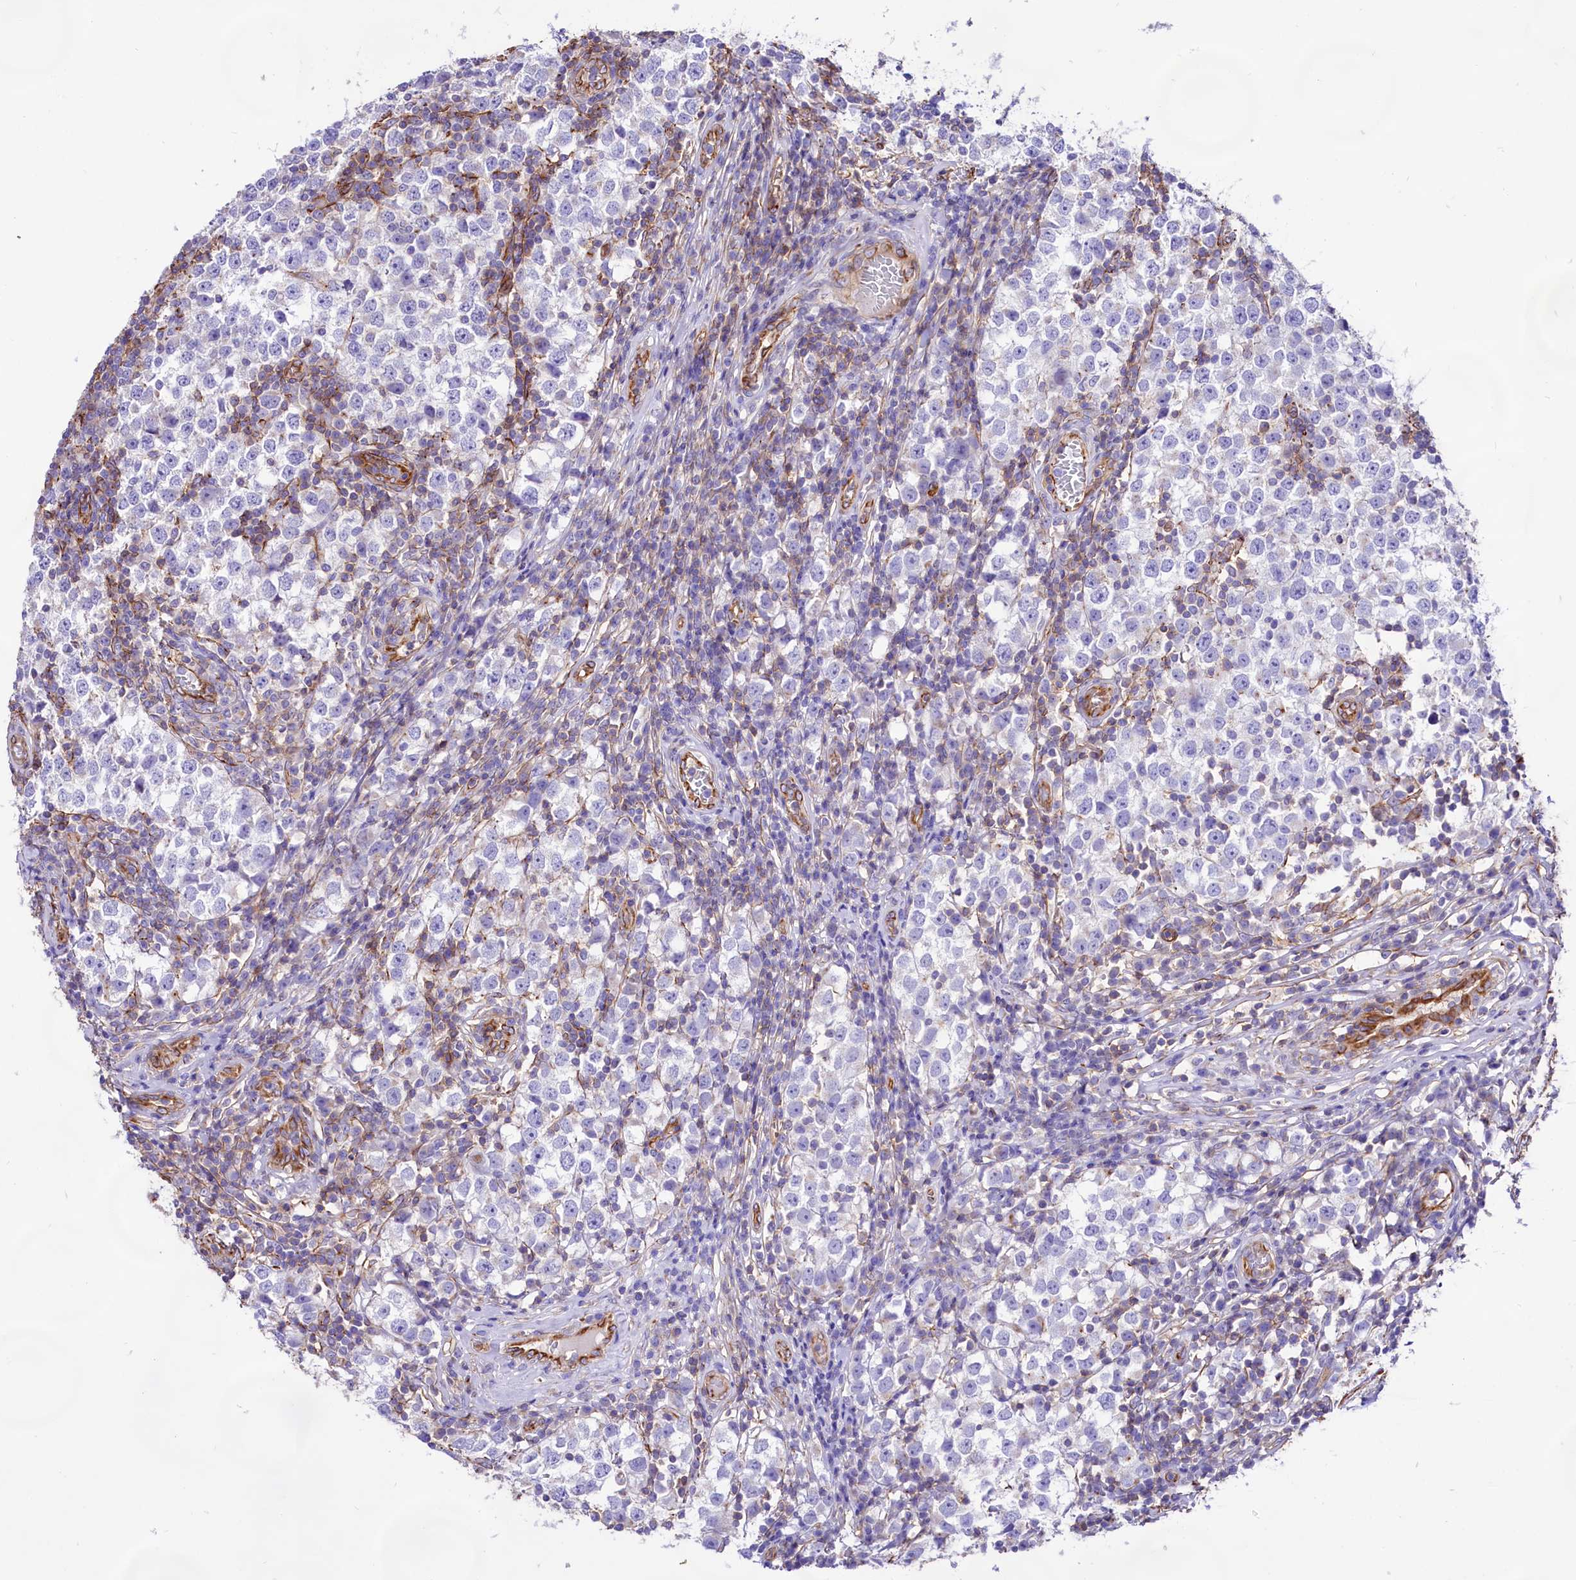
{"staining": {"intensity": "negative", "quantity": "none", "location": "none"}, "tissue": "testis cancer", "cell_type": "Tumor cells", "image_type": "cancer", "snomed": [{"axis": "morphology", "description": "Seminoma, NOS"}, {"axis": "topography", "description": "Testis"}], "caption": "Human testis cancer stained for a protein using immunohistochemistry shows no staining in tumor cells.", "gene": "CD99", "patient": {"sex": "male", "age": 65}}